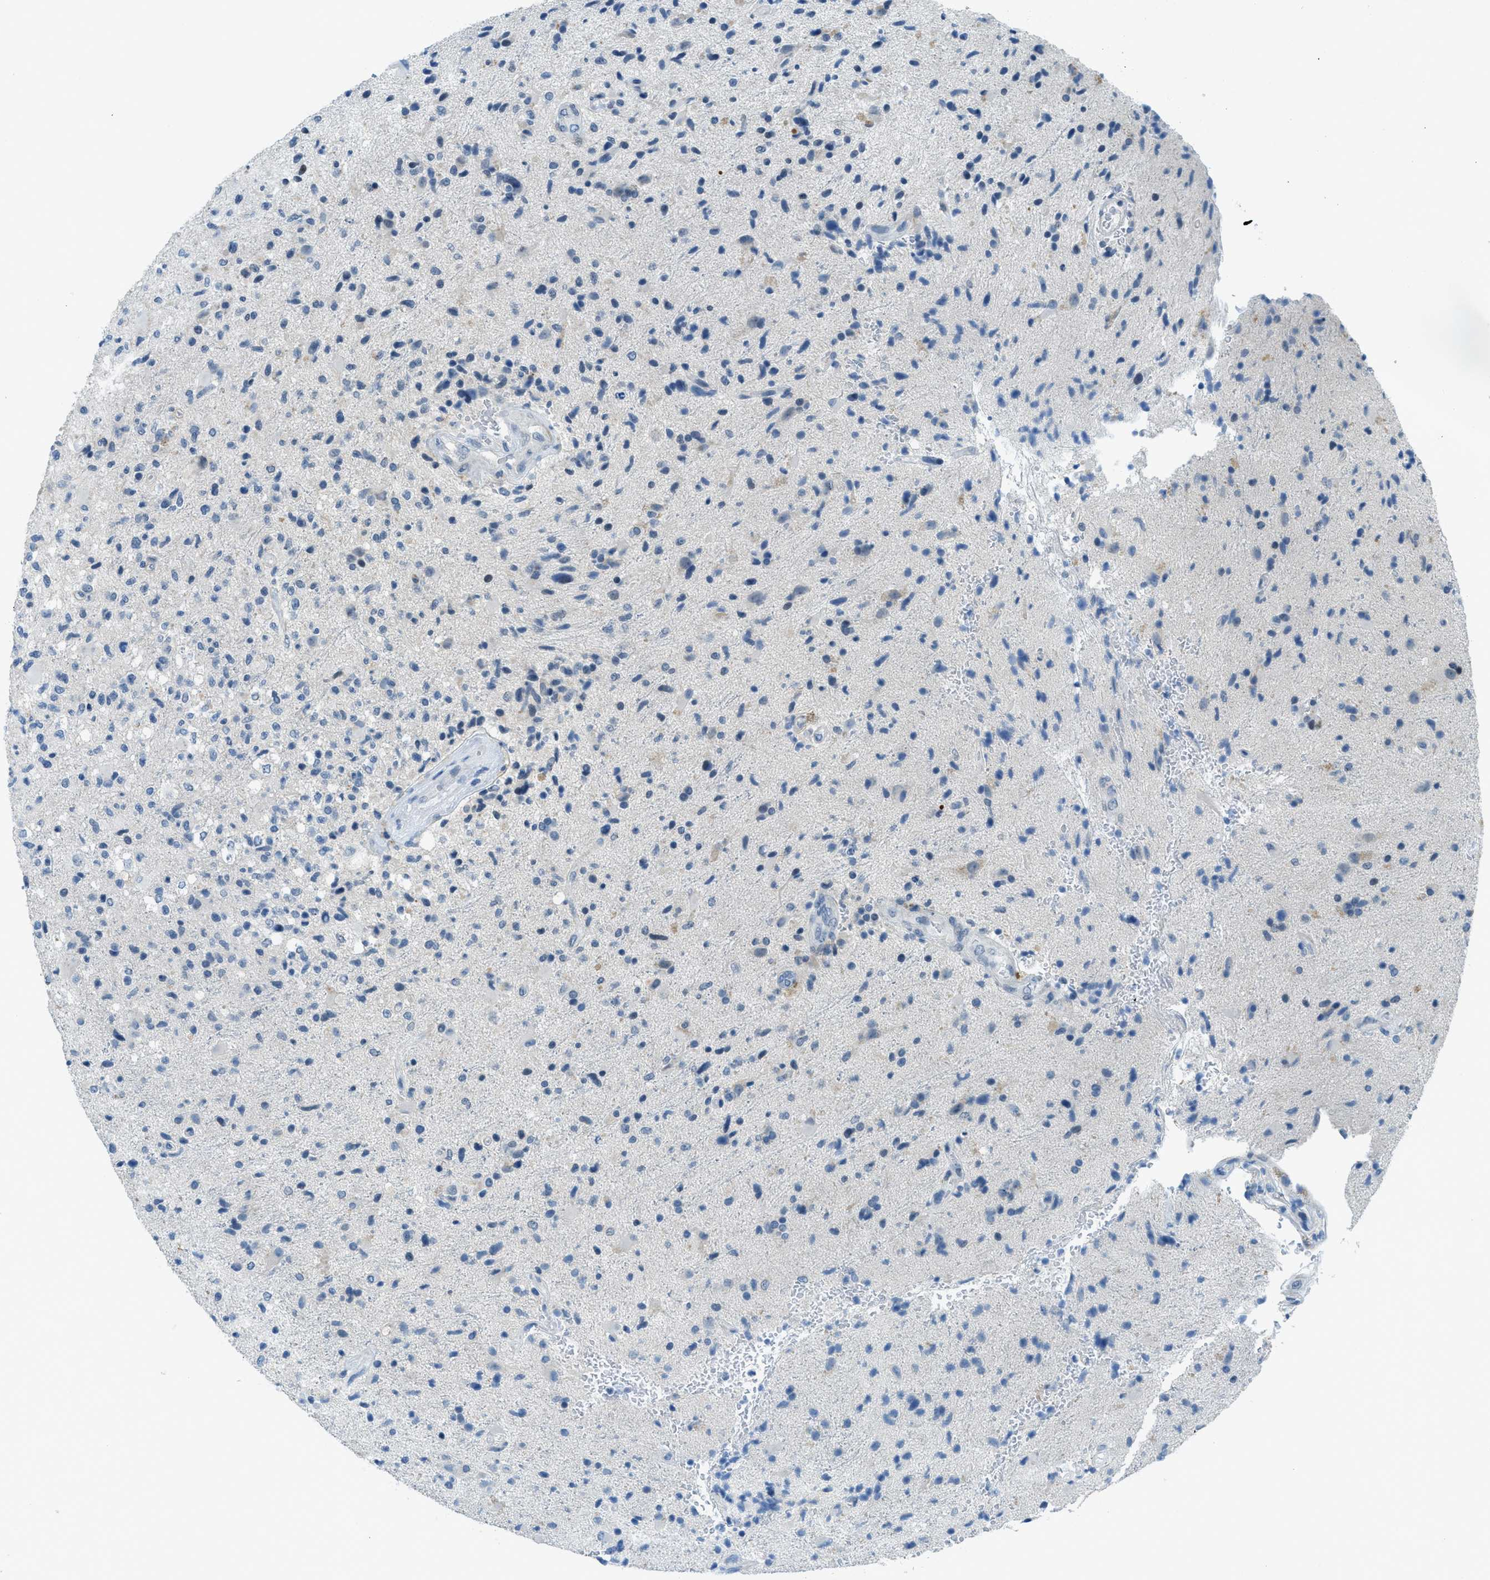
{"staining": {"intensity": "weak", "quantity": "<25%", "location": "cytoplasmic/membranous"}, "tissue": "glioma", "cell_type": "Tumor cells", "image_type": "cancer", "snomed": [{"axis": "morphology", "description": "Glioma, malignant, High grade"}, {"axis": "topography", "description": "Brain"}], "caption": "Micrograph shows no significant protein expression in tumor cells of glioma.", "gene": "KLHL8", "patient": {"sex": "male", "age": 72}}